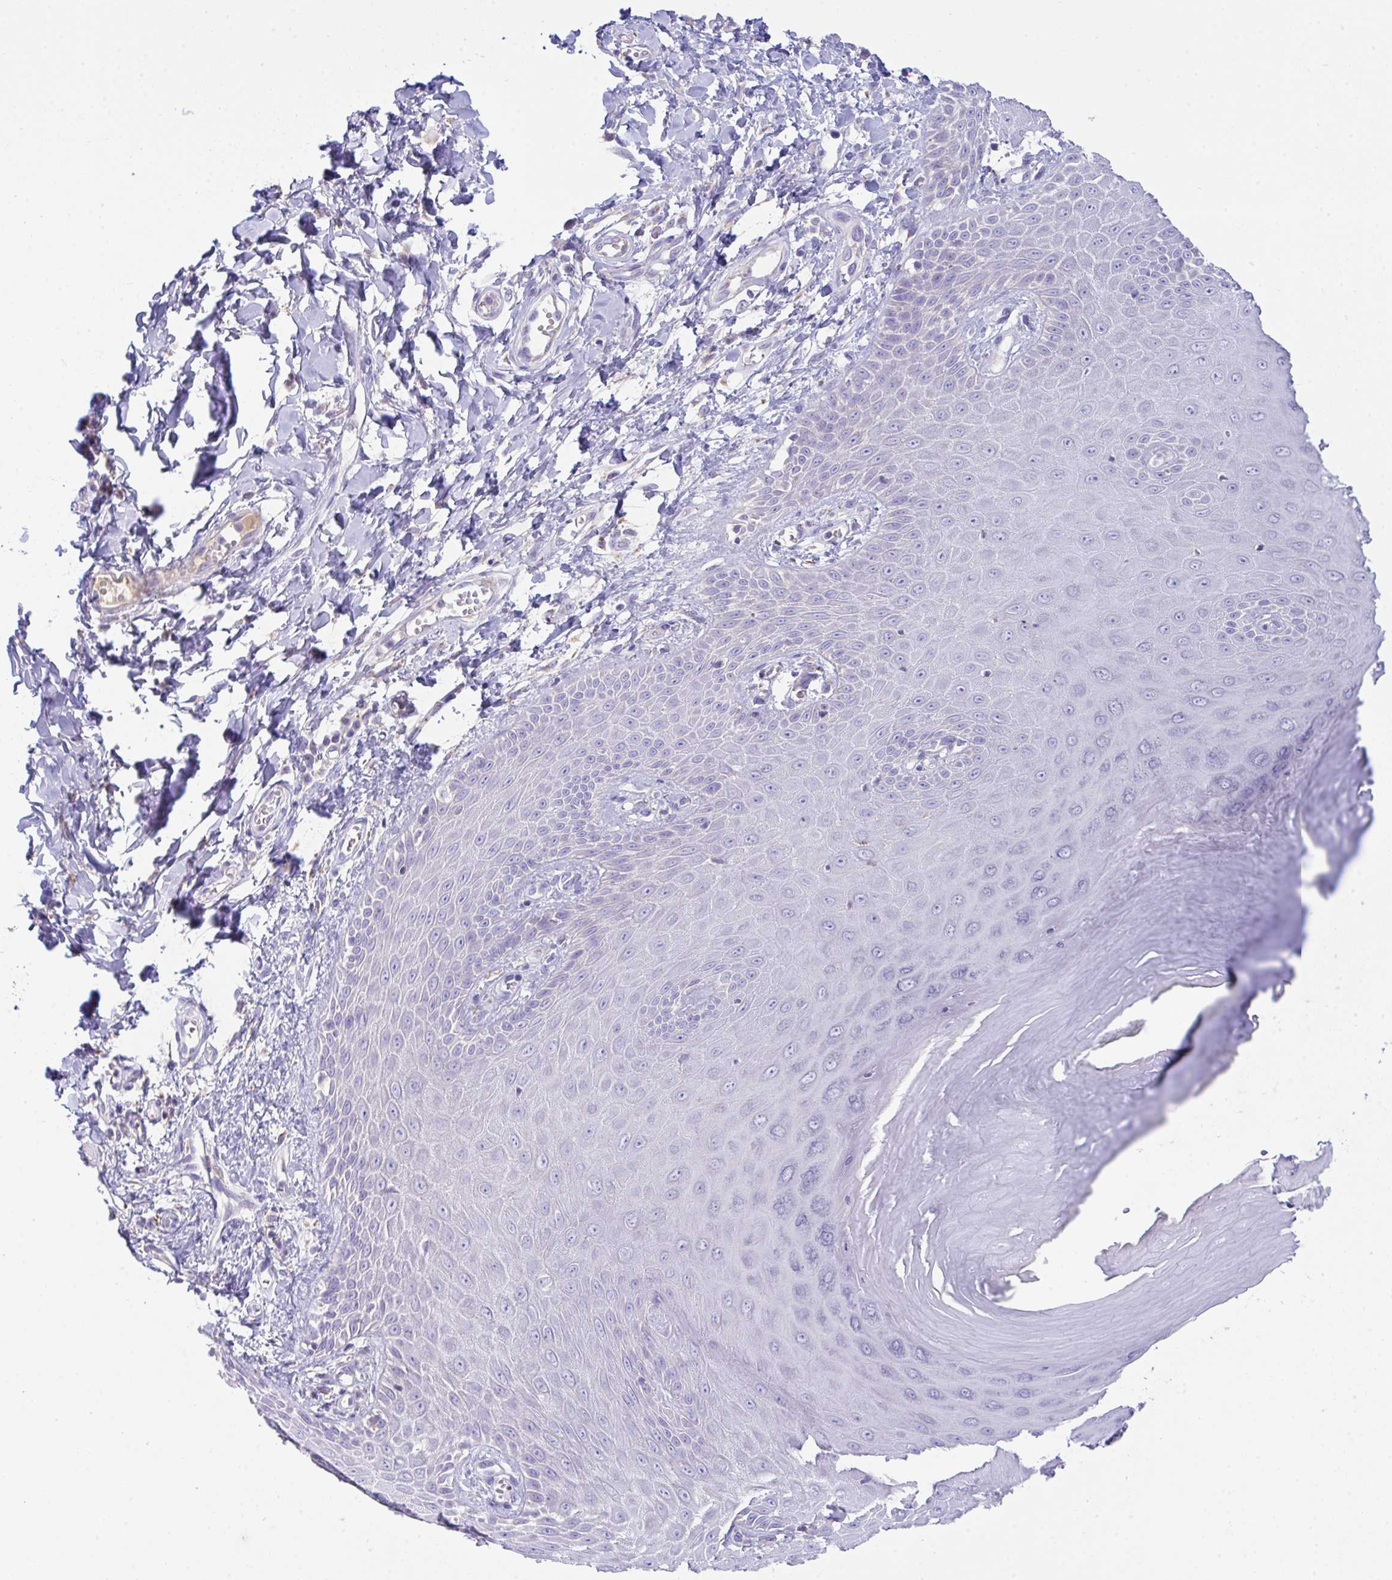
{"staining": {"intensity": "negative", "quantity": "none", "location": "none"}, "tissue": "skin", "cell_type": "Epidermal cells", "image_type": "normal", "snomed": [{"axis": "morphology", "description": "Normal tissue, NOS"}, {"axis": "topography", "description": "Anal"}, {"axis": "topography", "description": "Peripheral nerve tissue"}], "caption": "Immunohistochemistry histopathology image of benign skin: human skin stained with DAB demonstrates no significant protein positivity in epidermal cells. (Brightfield microscopy of DAB IHC at high magnification).", "gene": "PLA2G12B", "patient": {"sex": "male", "age": 78}}